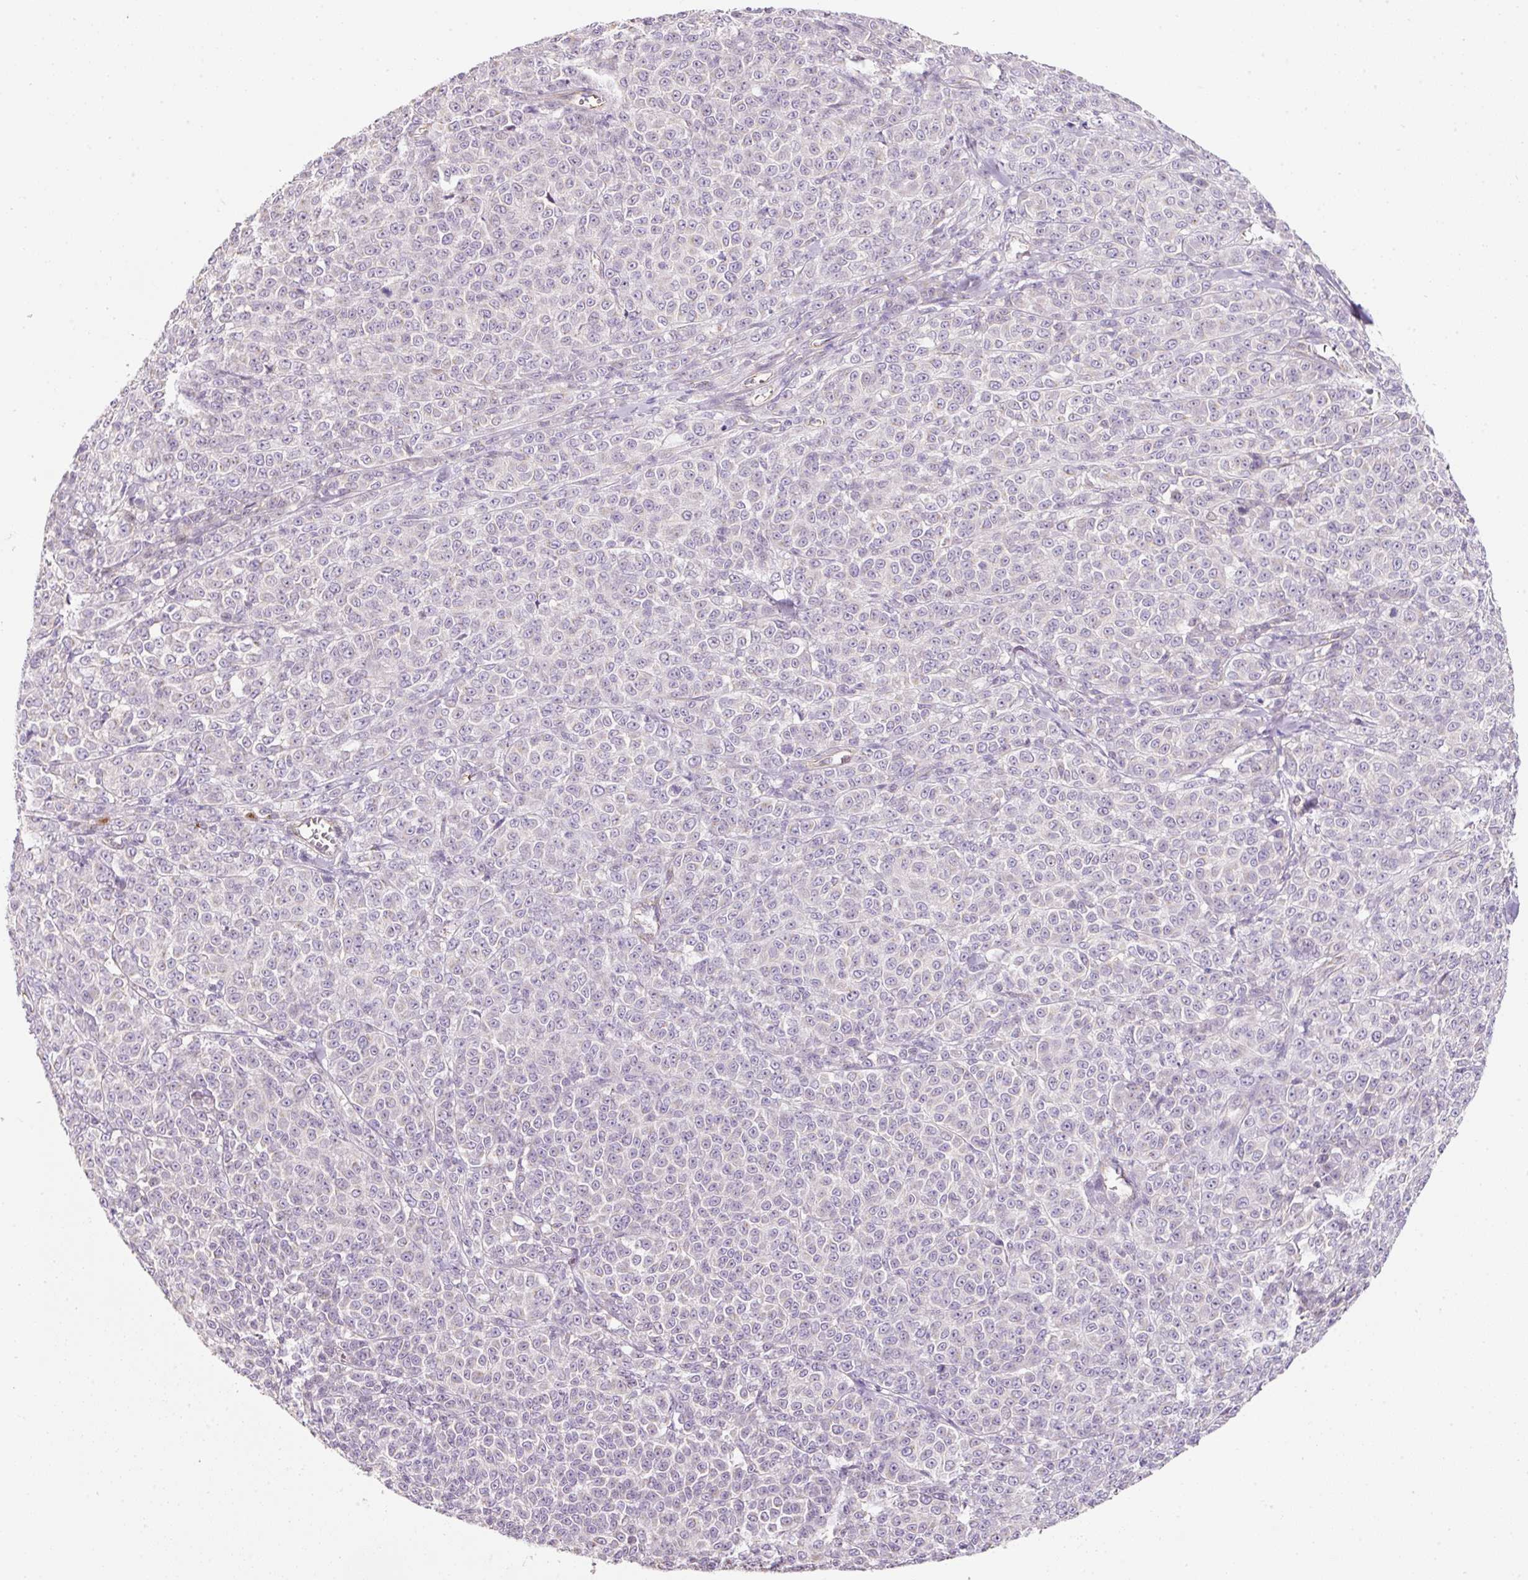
{"staining": {"intensity": "negative", "quantity": "none", "location": "none"}, "tissue": "melanoma", "cell_type": "Tumor cells", "image_type": "cancer", "snomed": [{"axis": "morphology", "description": "Normal tissue, NOS"}, {"axis": "morphology", "description": "Malignant melanoma, NOS"}, {"axis": "topography", "description": "Skin"}], "caption": "IHC image of neoplastic tissue: human melanoma stained with DAB exhibits no significant protein expression in tumor cells. Nuclei are stained in blue.", "gene": "NBPF11", "patient": {"sex": "female", "age": 34}}